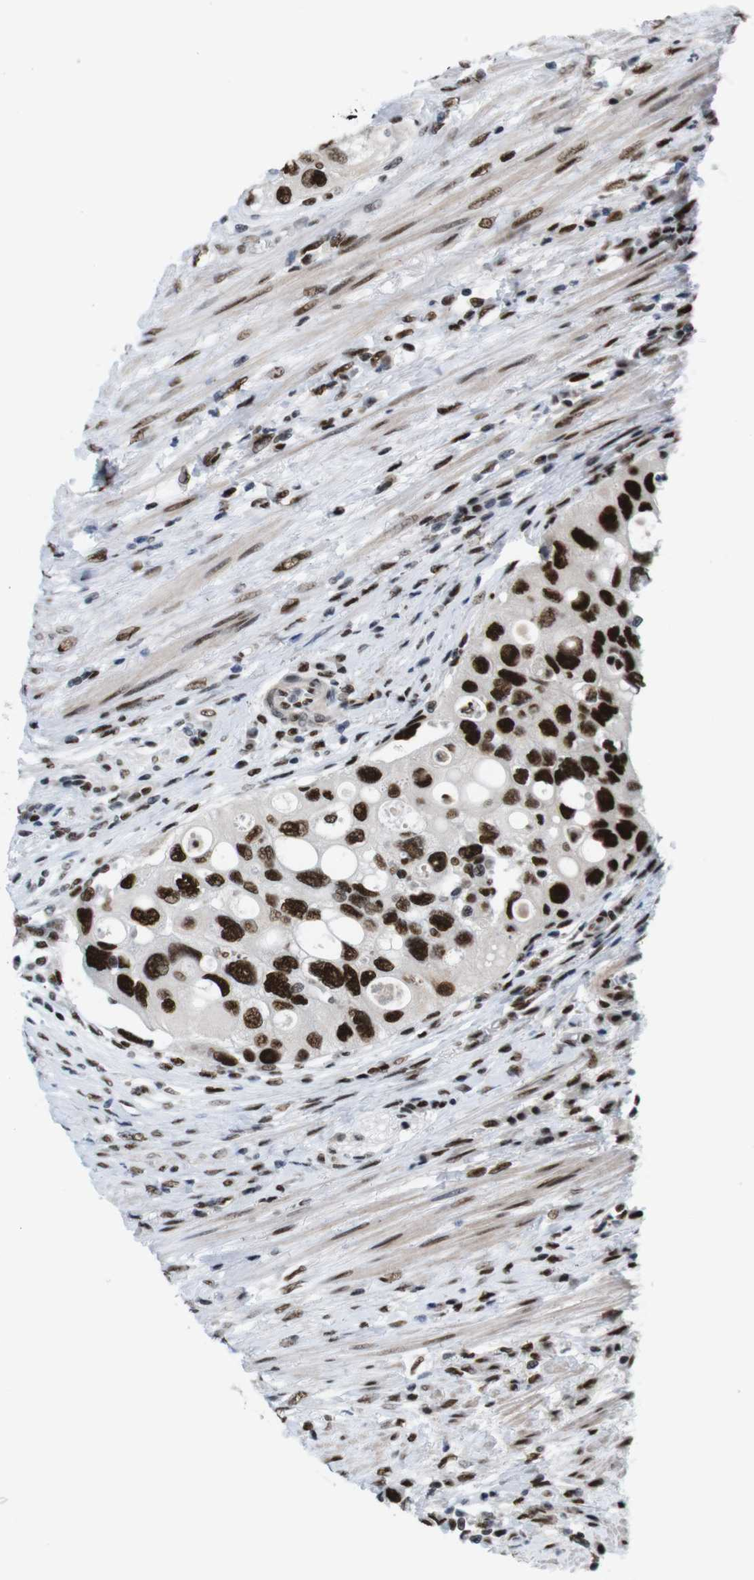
{"staining": {"intensity": "strong", "quantity": ">75%", "location": "nuclear"}, "tissue": "urothelial cancer", "cell_type": "Tumor cells", "image_type": "cancer", "snomed": [{"axis": "morphology", "description": "Urothelial carcinoma, High grade"}, {"axis": "topography", "description": "Urinary bladder"}], "caption": "High-grade urothelial carcinoma stained for a protein displays strong nuclear positivity in tumor cells.", "gene": "PSME3", "patient": {"sex": "female", "age": 56}}